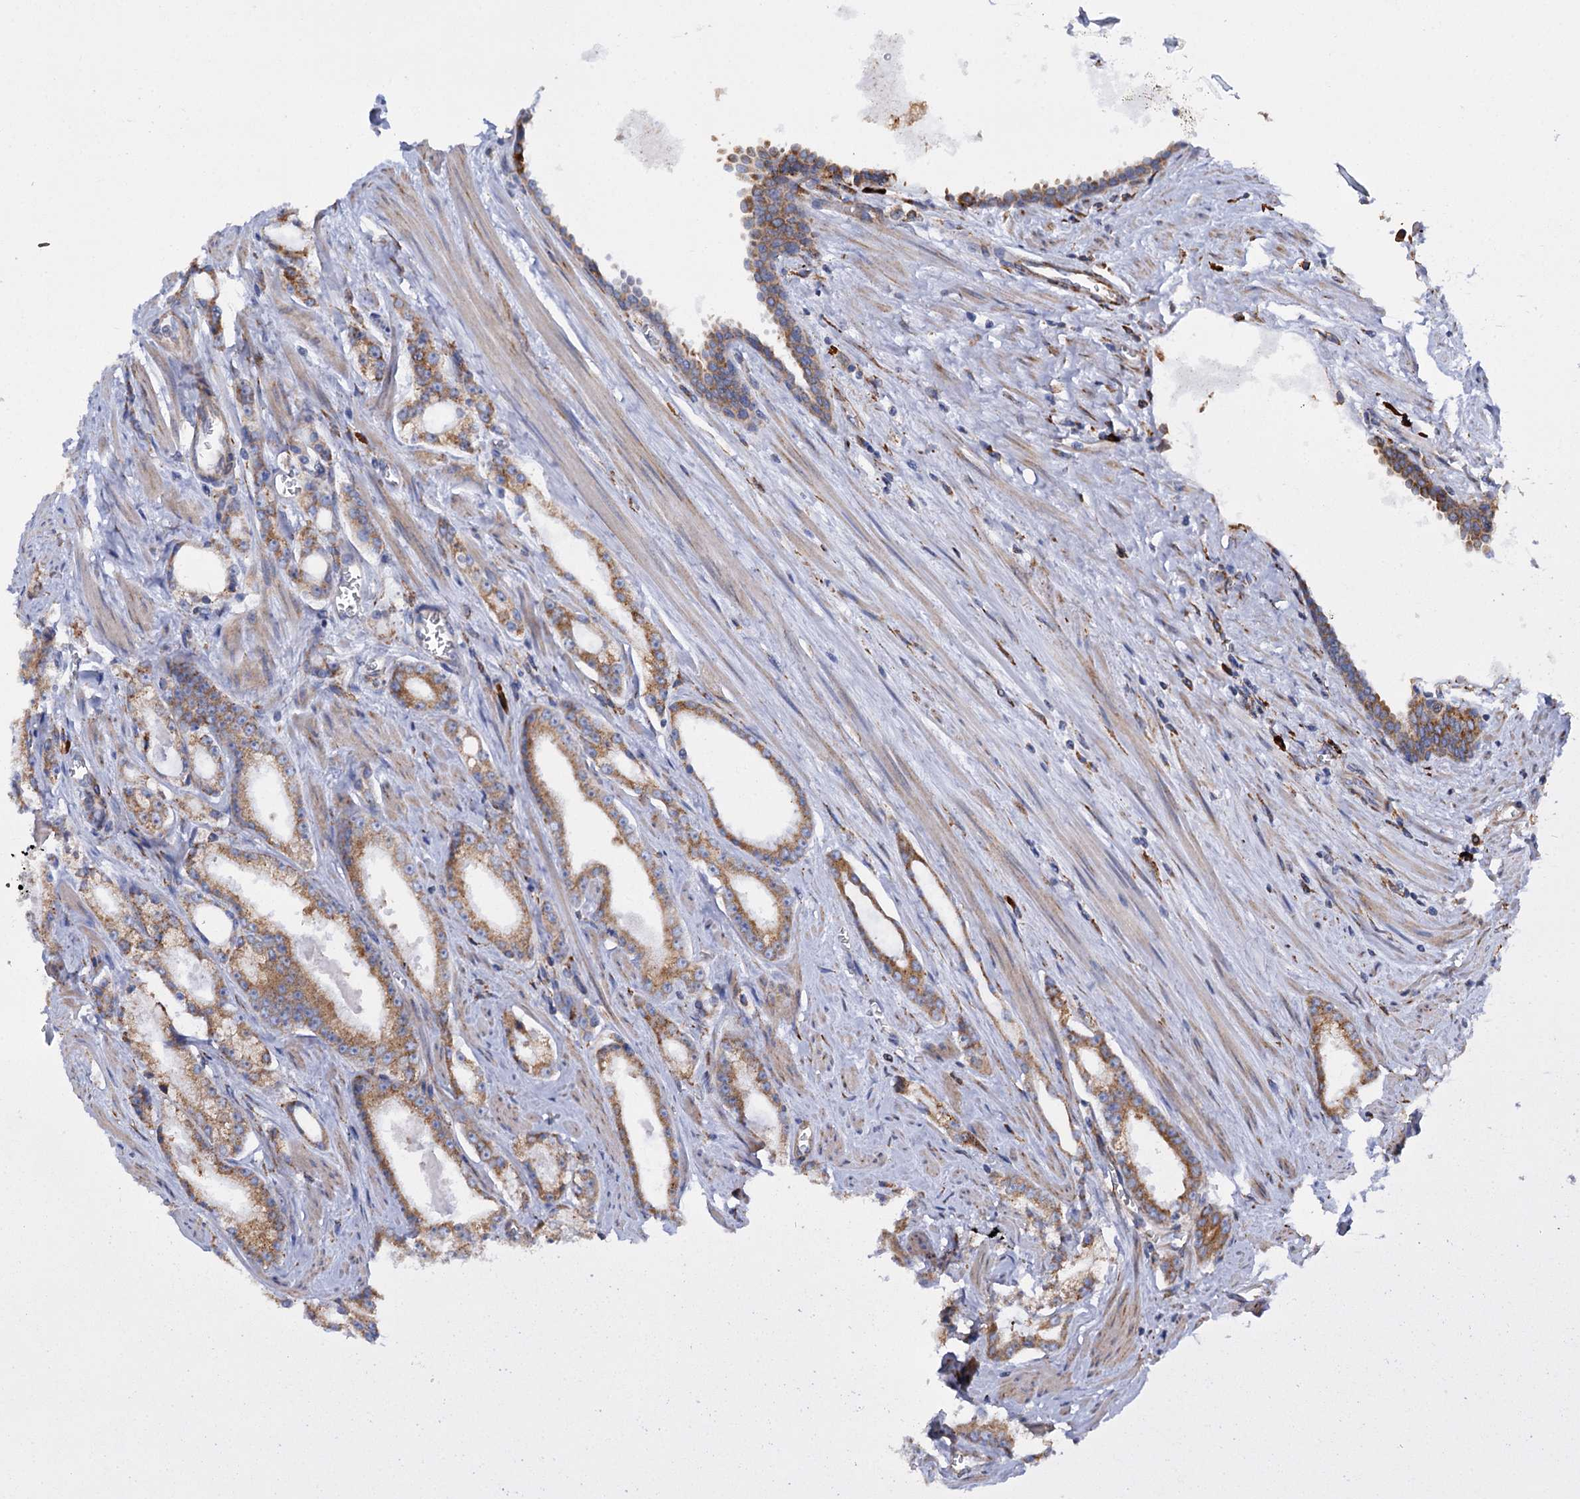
{"staining": {"intensity": "moderate", "quantity": "25%-75%", "location": "cytoplasmic/membranous"}, "tissue": "prostate cancer", "cell_type": "Tumor cells", "image_type": "cancer", "snomed": [{"axis": "morphology", "description": "Adenocarcinoma, Low grade"}, {"axis": "topography", "description": "Prostate and seminal vesicle, NOS"}], "caption": "Protein expression by immunohistochemistry (IHC) reveals moderate cytoplasmic/membranous expression in about 25%-75% of tumor cells in adenocarcinoma (low-grade) (prostate). The staining was performed using DAB (3,3'-diaminobenzidine) to visualize the protein expression in brown, while the nuclei were stained in blue with hematoxylin (Magnification: 20x).", "gene": "SHE", "patient": {"sex": "male", "age": 60}}